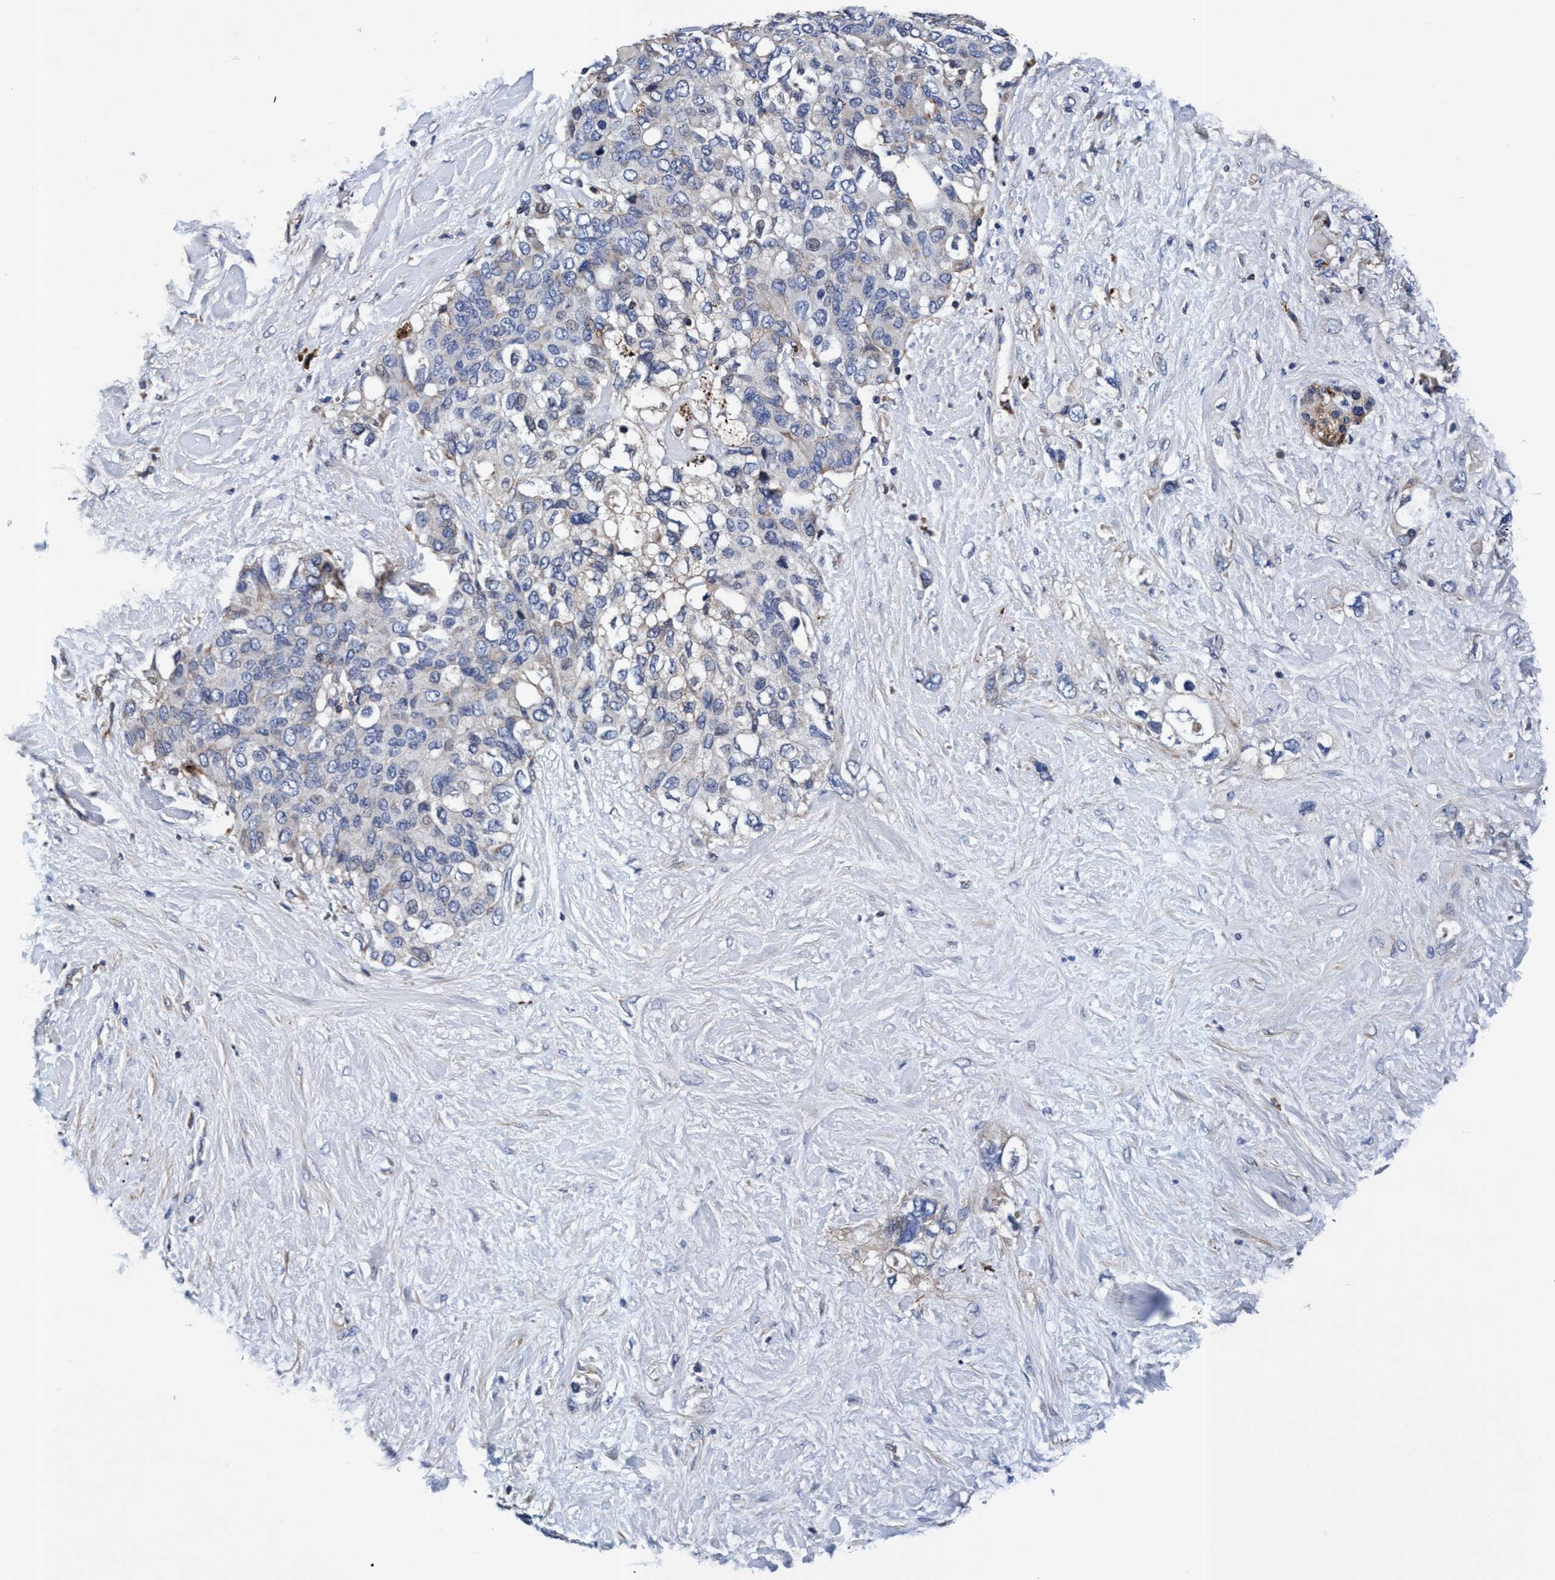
{"staining": {"intensity": "weak", "quantity": "<25%", "location": "cytoplasmic/membranous"}, "tissue": "pancreatic cancer", "cell_type": "Tumor cells", "image_type": "cancer", "snomed": [{"axis": "morphology", "description": "Adenocarcinoma, NOS"}, {"axis": "topography", "description": "Pancreas"}], "caption": "The image reveals no staining of tumor cells in adenocarcinoma (pancreatic).", "gene": "RNF208", "patient": {"sex": "female", "age": 56}}